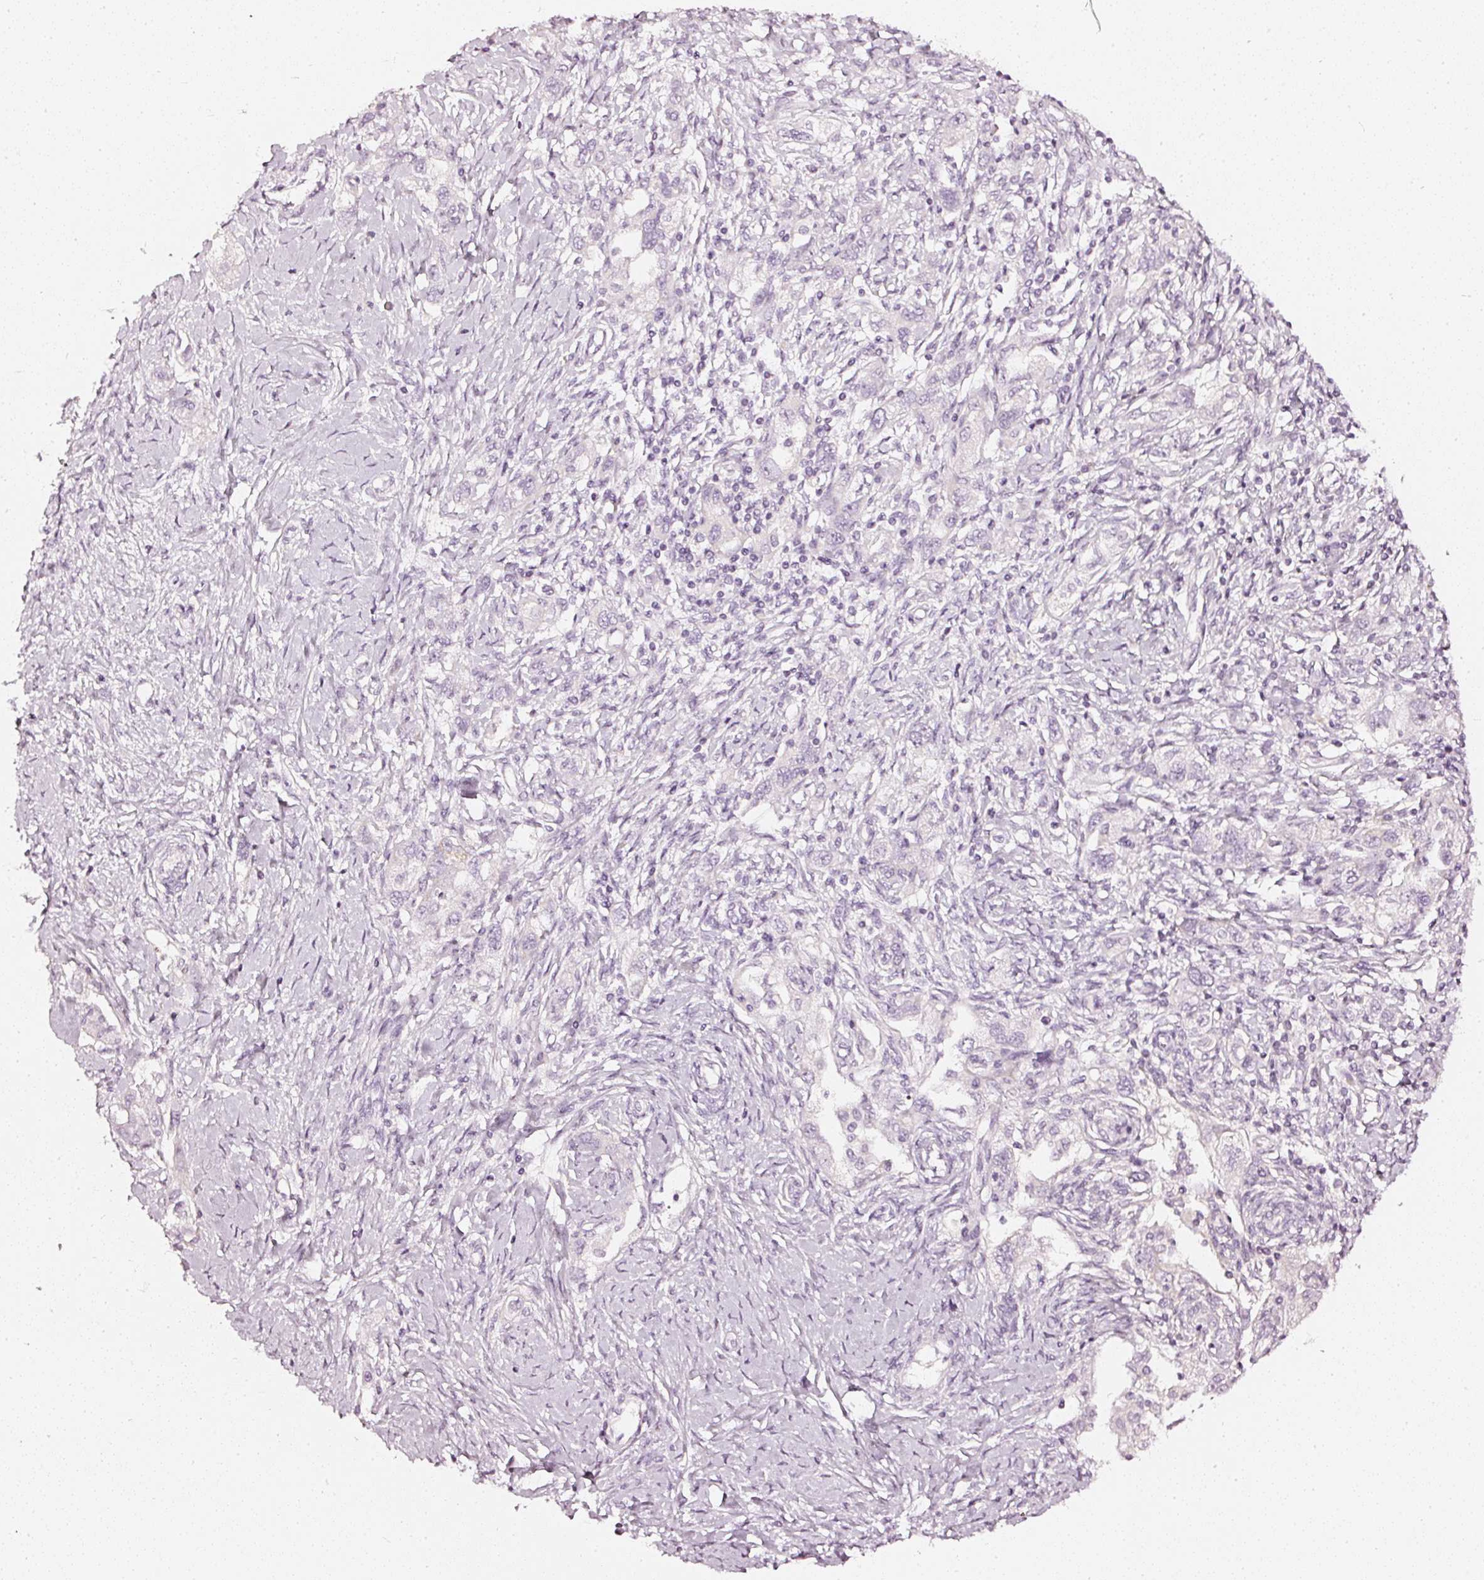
{"staining": {"intensity": "negative", "quantity": "none", "location": "none"}, "tissue": "ovarian cancer", "cell_type": "Tumor cells", "image_type": "cancer", "snomed": [{"axis": "morphology", "description": "Carcinoma, NOS"}, {"axis": "morphology", "description": "Cystadenocarcinoma, serous, NOS"}, {"axis": "topography", "description": "Ovary"}], "caption": "A photomicrograph of human ovarian carcinoma is negative for staining in tumor cells.", "gene": "CNP", "patient": {"sex": "female", "age": 69}}